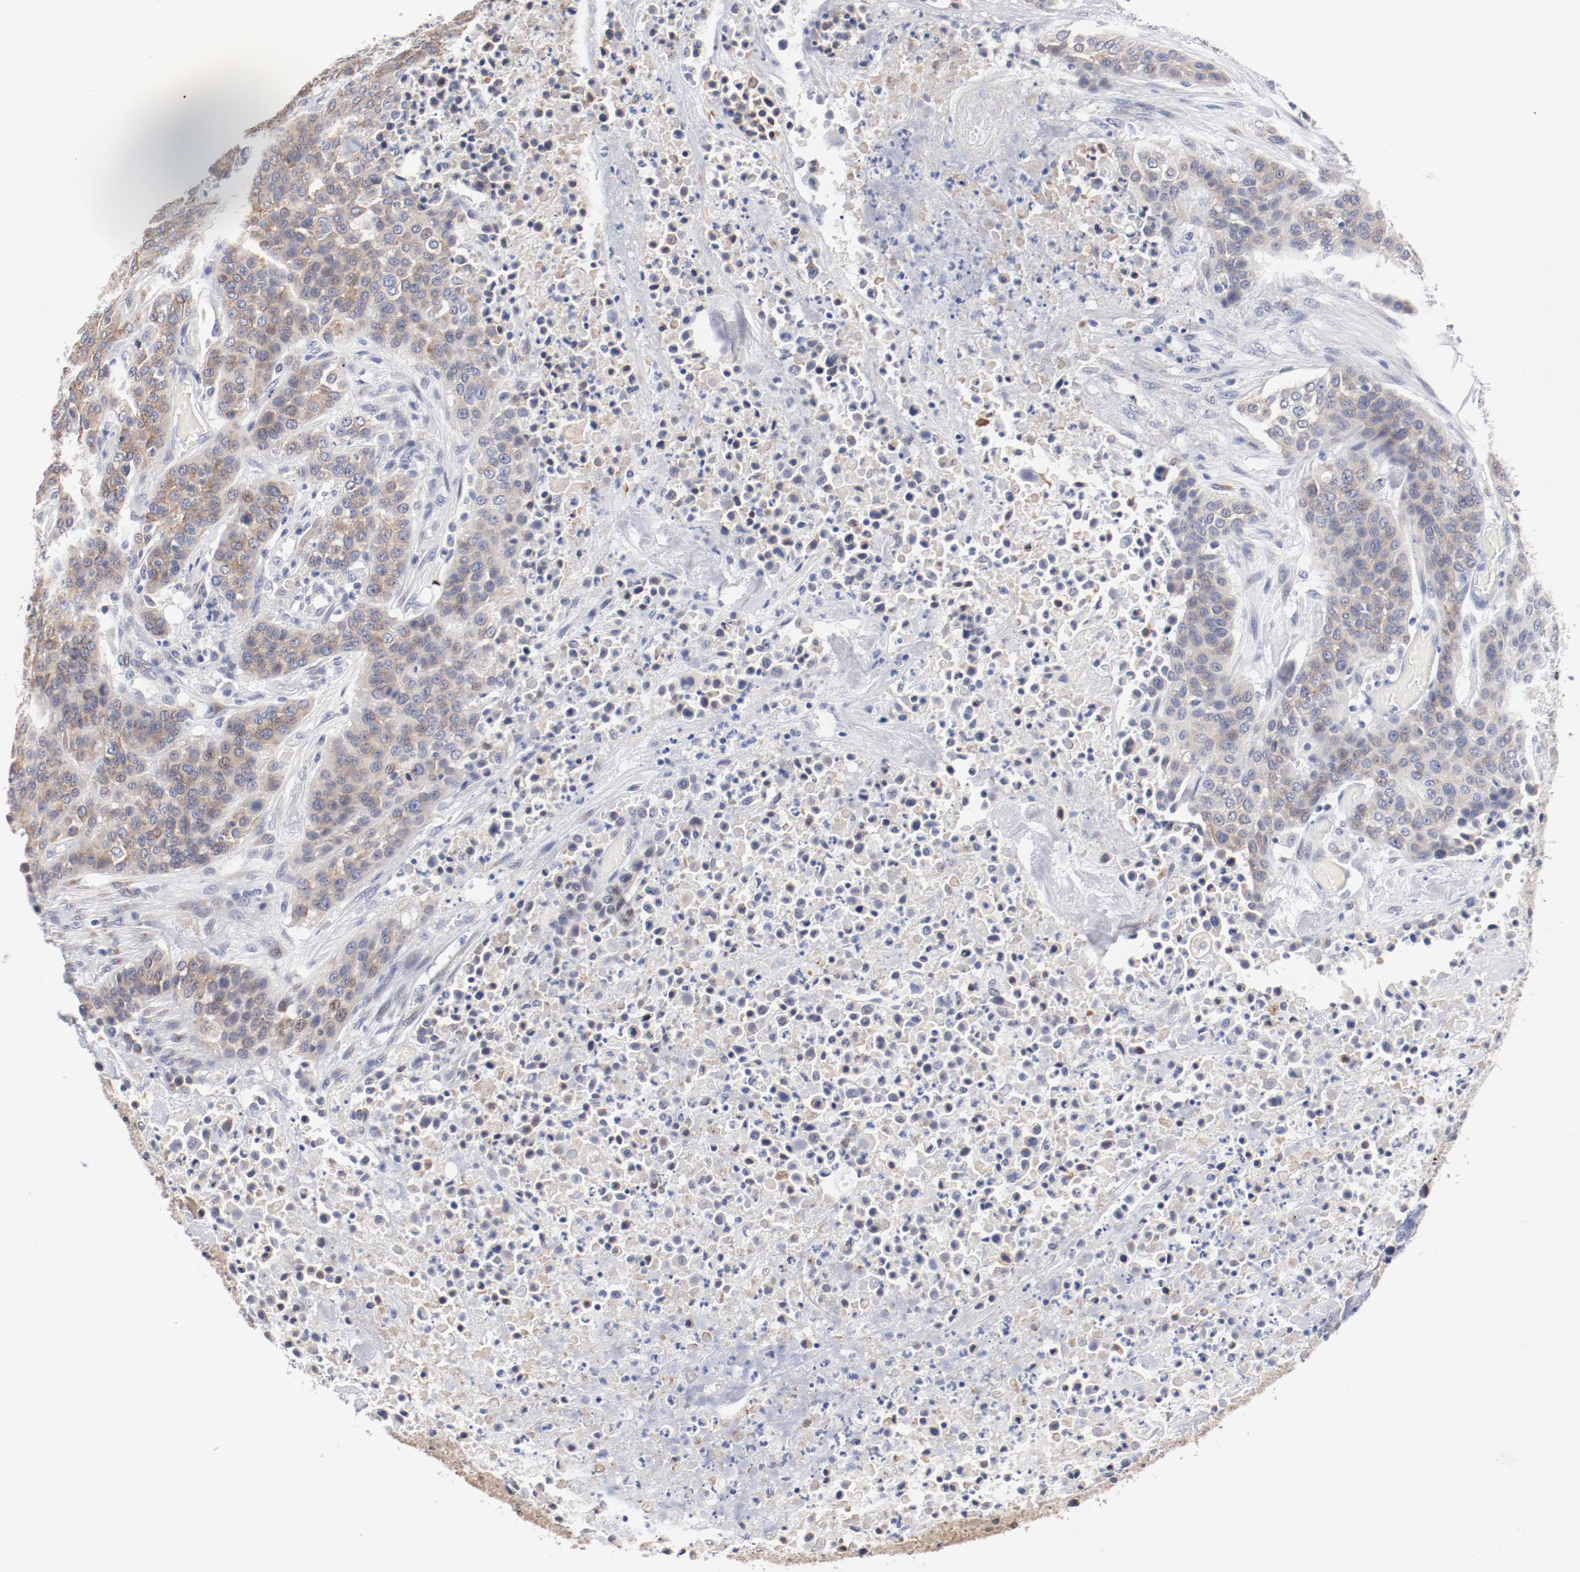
{"staining": {"intensity": "weak", "quantity": ">75%", "location": "cytoplasmic/membranous"}, "tissue": "urothelial cancer", "cell_type": "Tumor cells", "image_type": "cancer", "snomed": [{"axis": "morphology", "description": "Urothelial carcinoma, High grade"}, {"axis": "topography", "description": "Urinary bladder"}], "caption": "This photomicrograph demonstrates urothelial cancer stained with immunohistochemistry (IHC) to label a protein in brown. The cytoplasmic/membranous of tumor cells show weak positivity for the protein. Nuclei are counter-stained blue.", "gene": "GPR143", "patient": {"sex": "male", "age": 74}}